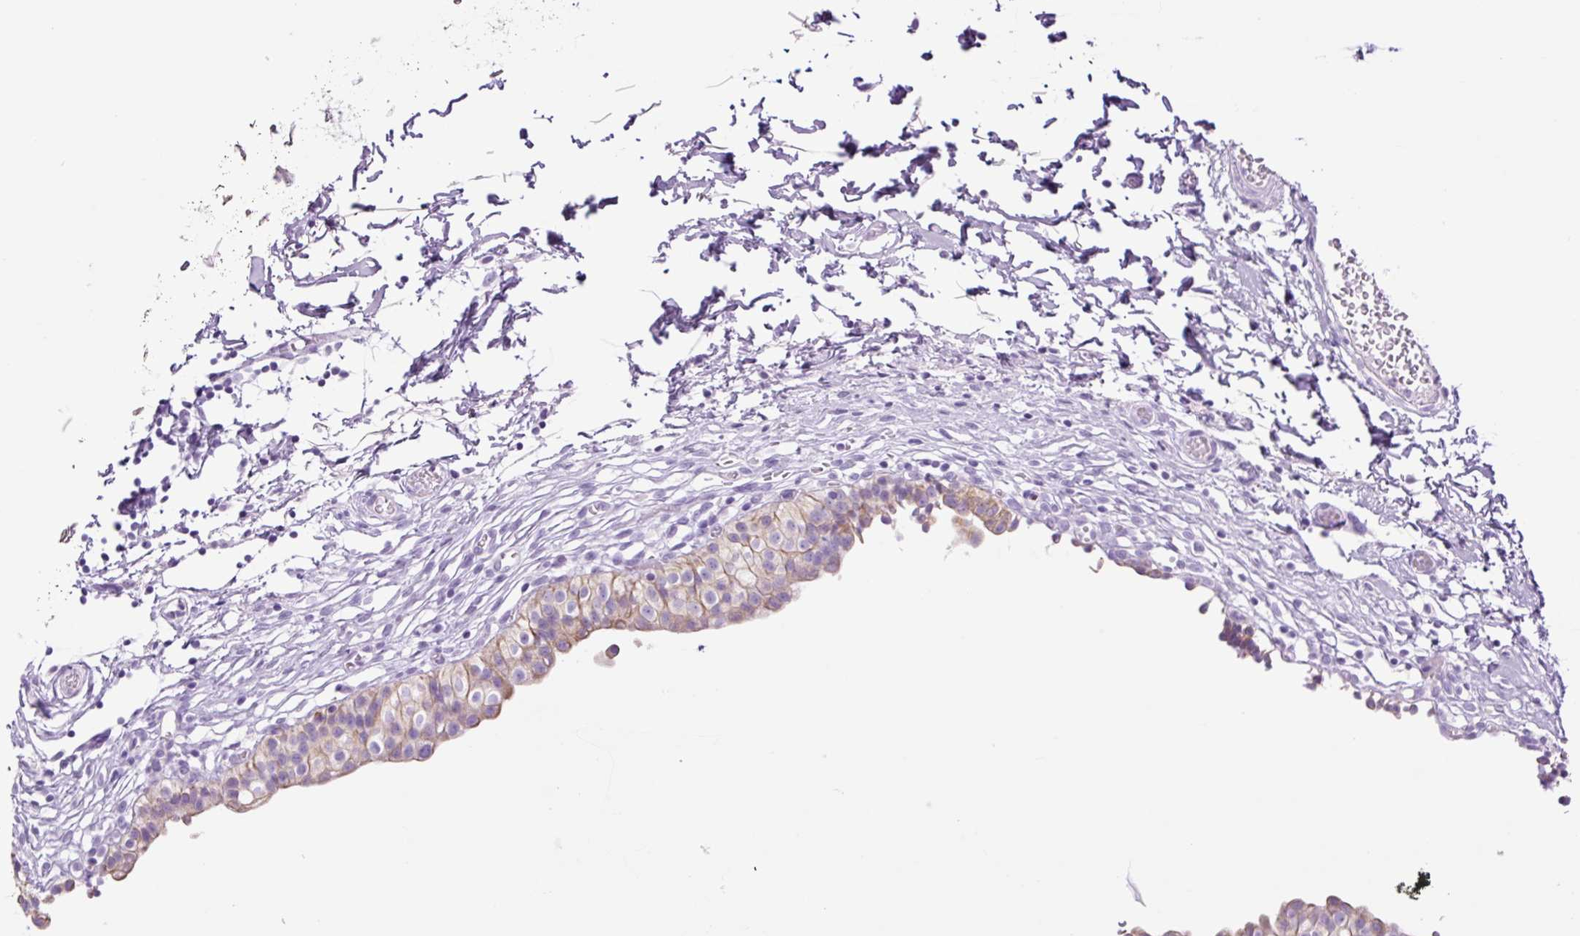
{"staining": {"intensity": "weak", "quantity": "<25%", "location": "cytoplasmic/membranous"}, "tissue": "urinary bladder", "cell_type": "Urothelial cells", "image_type": "normal", "snomed": [{"axis": "morphology", "description": "Normal tissue, NOS"}, {"axis": "topography", "description": "Urinary bladder"}, {"axis": "topography", "description": "Peripheral nerve tissue"}], "caption": "IHC histopathology image of unremarkable urinary bladder: human urinary bladder stained with DAB exhibits no significant protein positivity in urothelial cells.", "gene": "TFF2", "patient": {"sex": "male", "age": 55}}